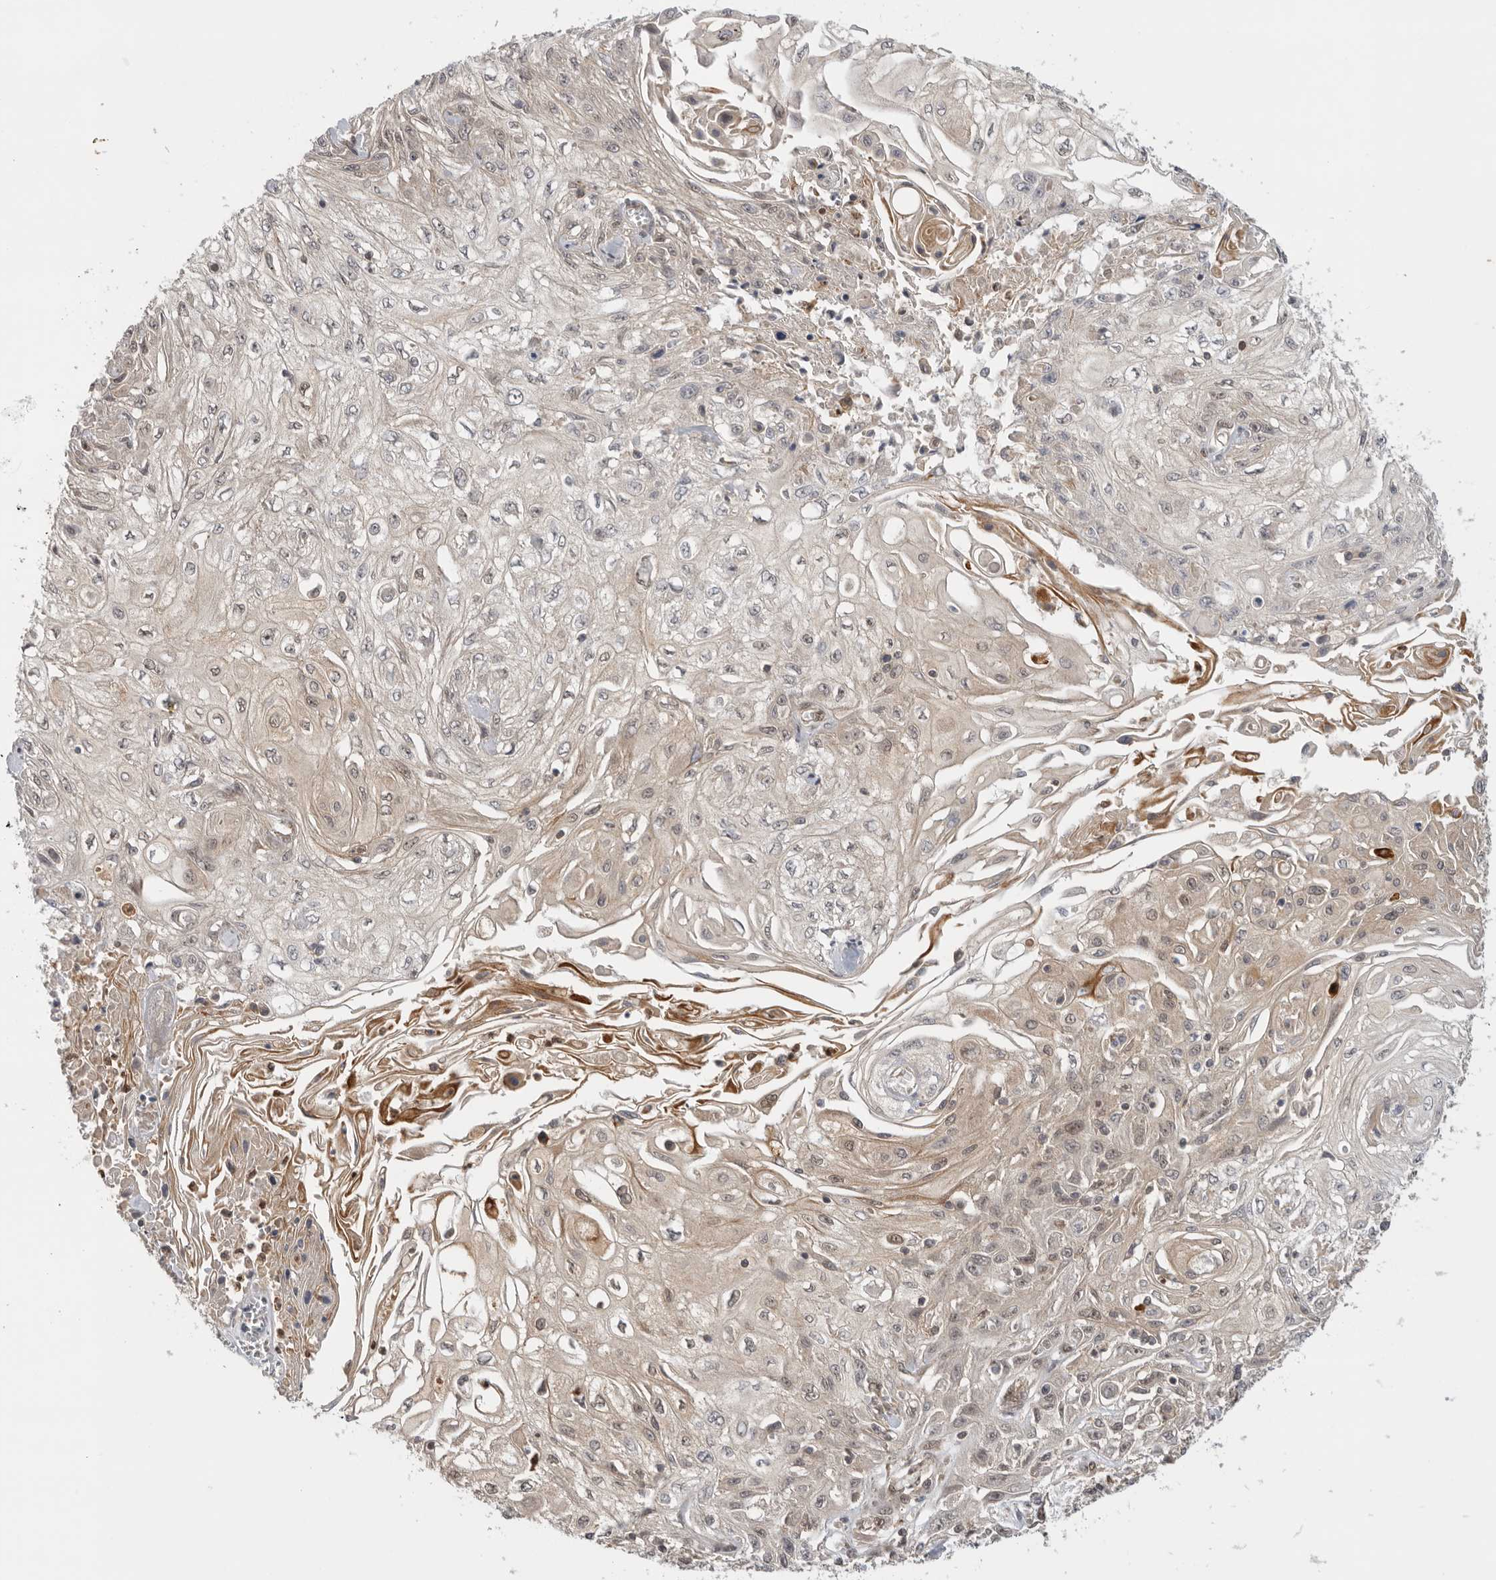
{"staining": {"intensity": "weak", "quantity": "<25%", "location": "nuclear"}, "tissue": "skin cancer", "cell_type": "Tumor cells", "image_type": "cancer", "snomed": [{"axis": "morphology", "description": "Squamous cell carcinoma, NOS"}, {"axis": "morphology", "description": "Squamous cell carcinoma, metastatic, NOS"}, {"axis": "topography", "description": "Skin"}, {"axis": "topography", "description": "Lymph node"}], "caption": "IHC micrograph of neoplastic tissue: skin metastatic squamous cell carcinoma stained with DAB exhibits no significant protein staining in tumor cells.", "gene": "DCAF8", "patient": {"sex": "male", "age": 75}}